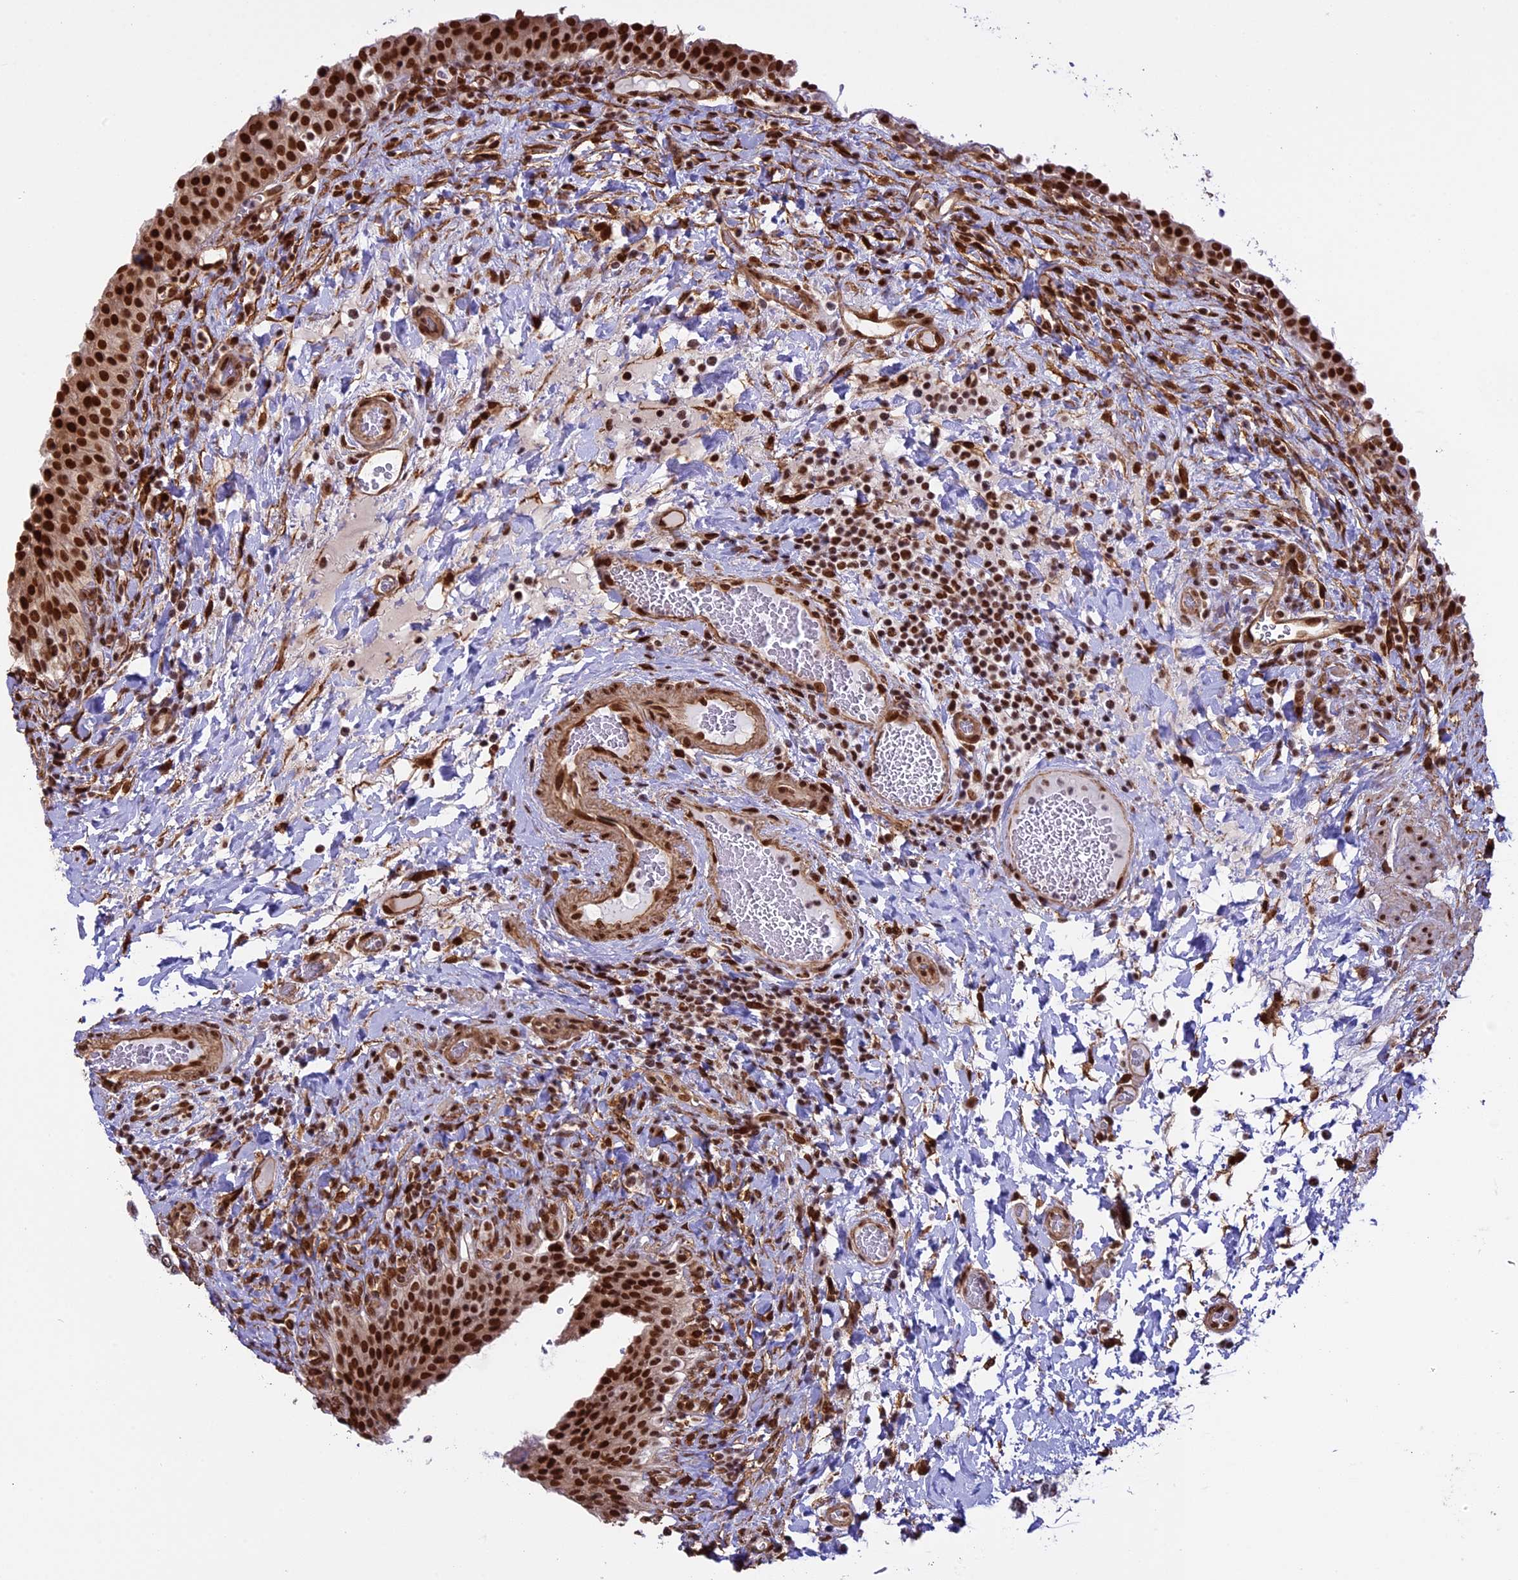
{"staining": {"intensity": "strong", "quantity": ">75%", "location": "nuclear"}, "tissue": "urinary bladder", "cell_type": "Urothelial cells", "image_type": "normal", "snomed": [{"axis": "morphology", "description": "Normal tissue, NOS"}, {"axis": "morphology", "description": "Inflammation, NOS"}, {"axis": "topography", "description": "Urinary bladder"}], "caption": "An IHC photomicrograph of unremarkable tissue is shown. Protein staining in brown shows strong nuclear positivity in urinary bladder within urothelial cells.", "gene": "MPHOSPH8", "patient": {"sex": "male", "age": 64}}